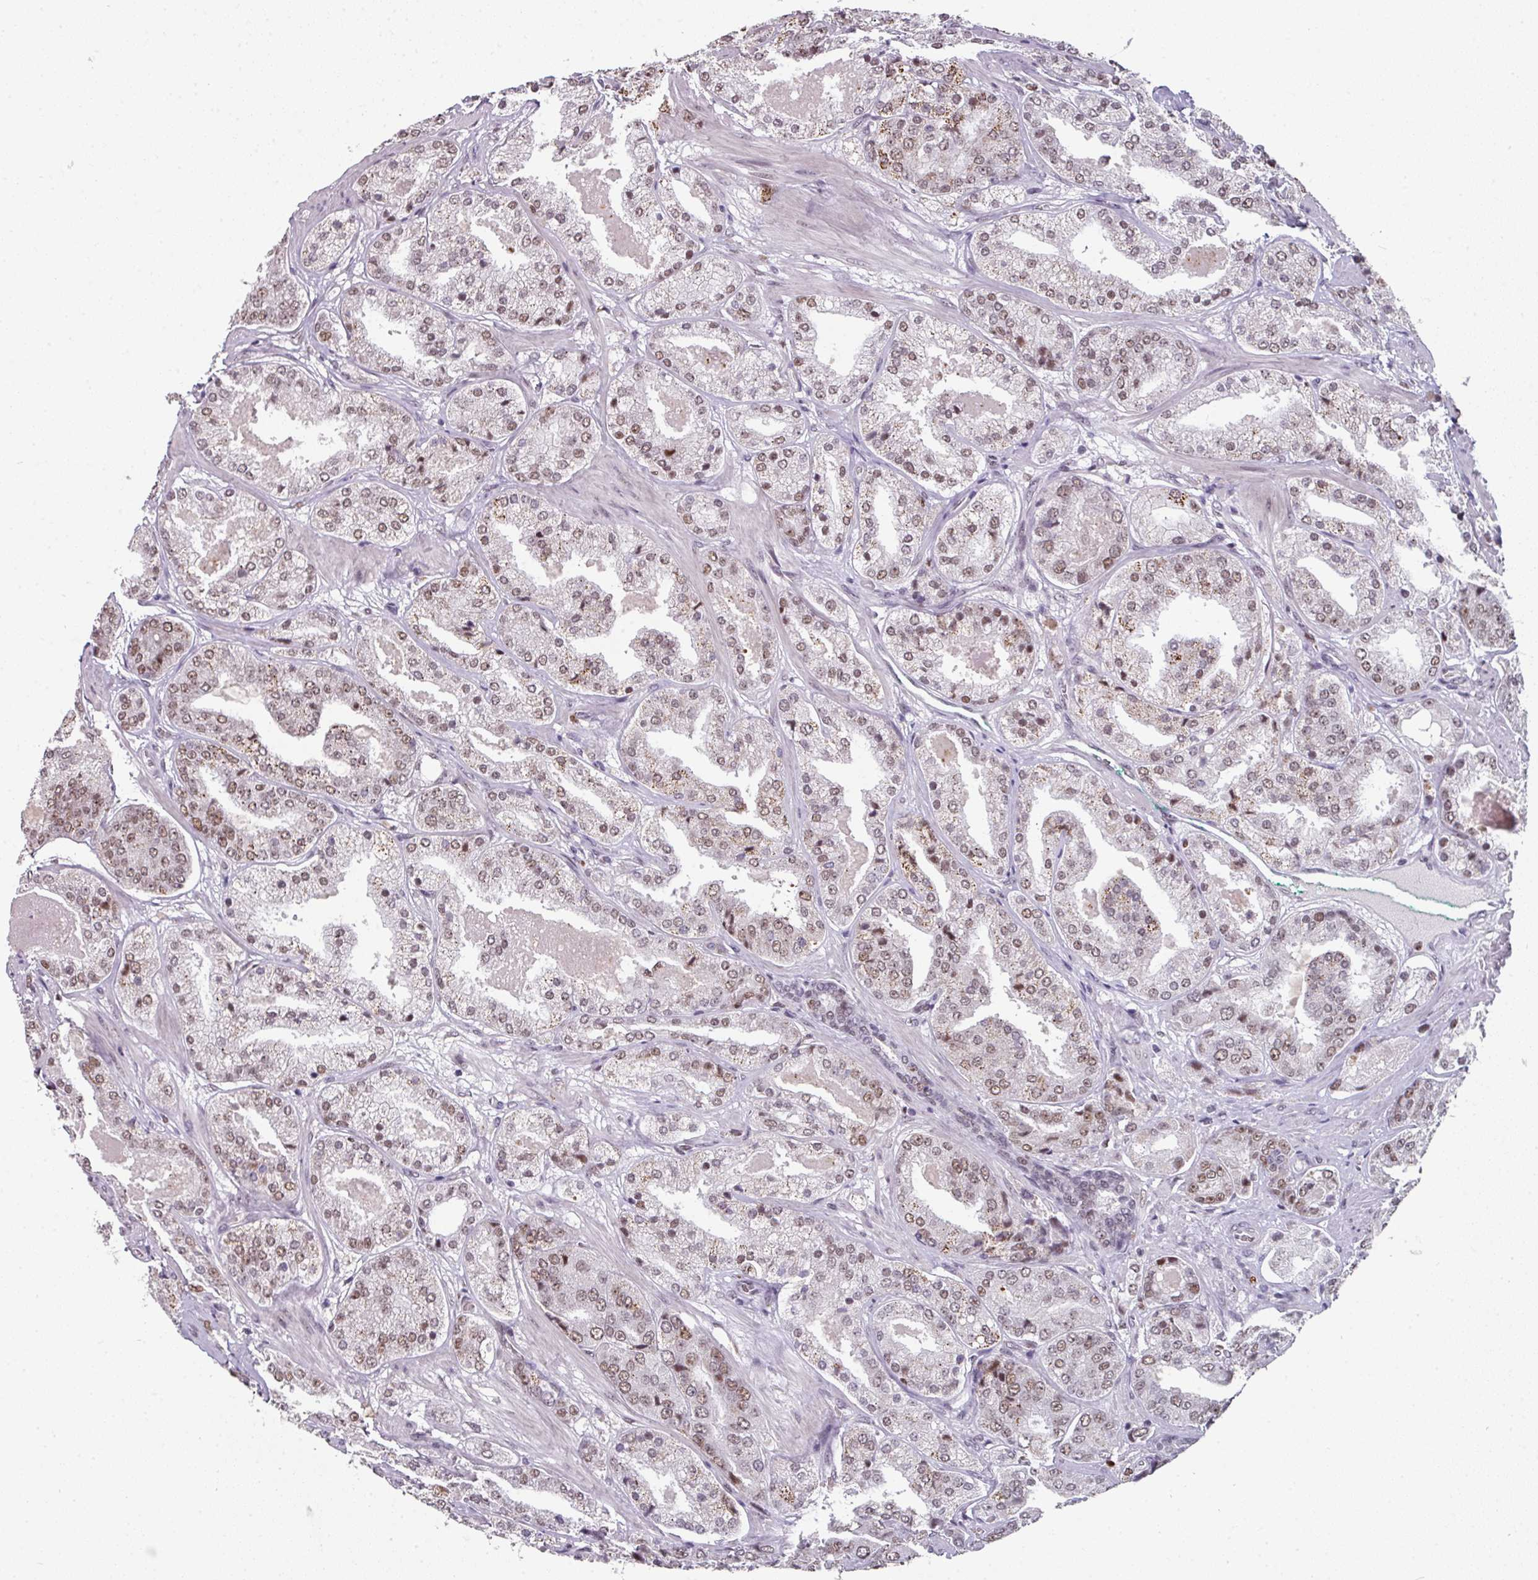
{"staining": {"intensity": "moderate", "quantity": "25%-75%", "location": "nuclear"}, "tissue": "prostate cancer", "cell_type": "Tumor cells", "image_type": "cancer", "snomed": [{"axis": "morphology", "description": "Adenocarcinoma, High grade"}, {"axis": "topography", "description": "Prostate"}], "caption": "Prostate cancer (adenocarcinoma (high-grade)) tissue shows moderate nuclear staining in about 25%-75% of tumor cells The staining is performed using DAB brown chromogen to label protein expression. The nuclei are counter-stained blue using hematoxylin.", "gene": "RAD50", "patient": {"sex": "male", "age": 63}}